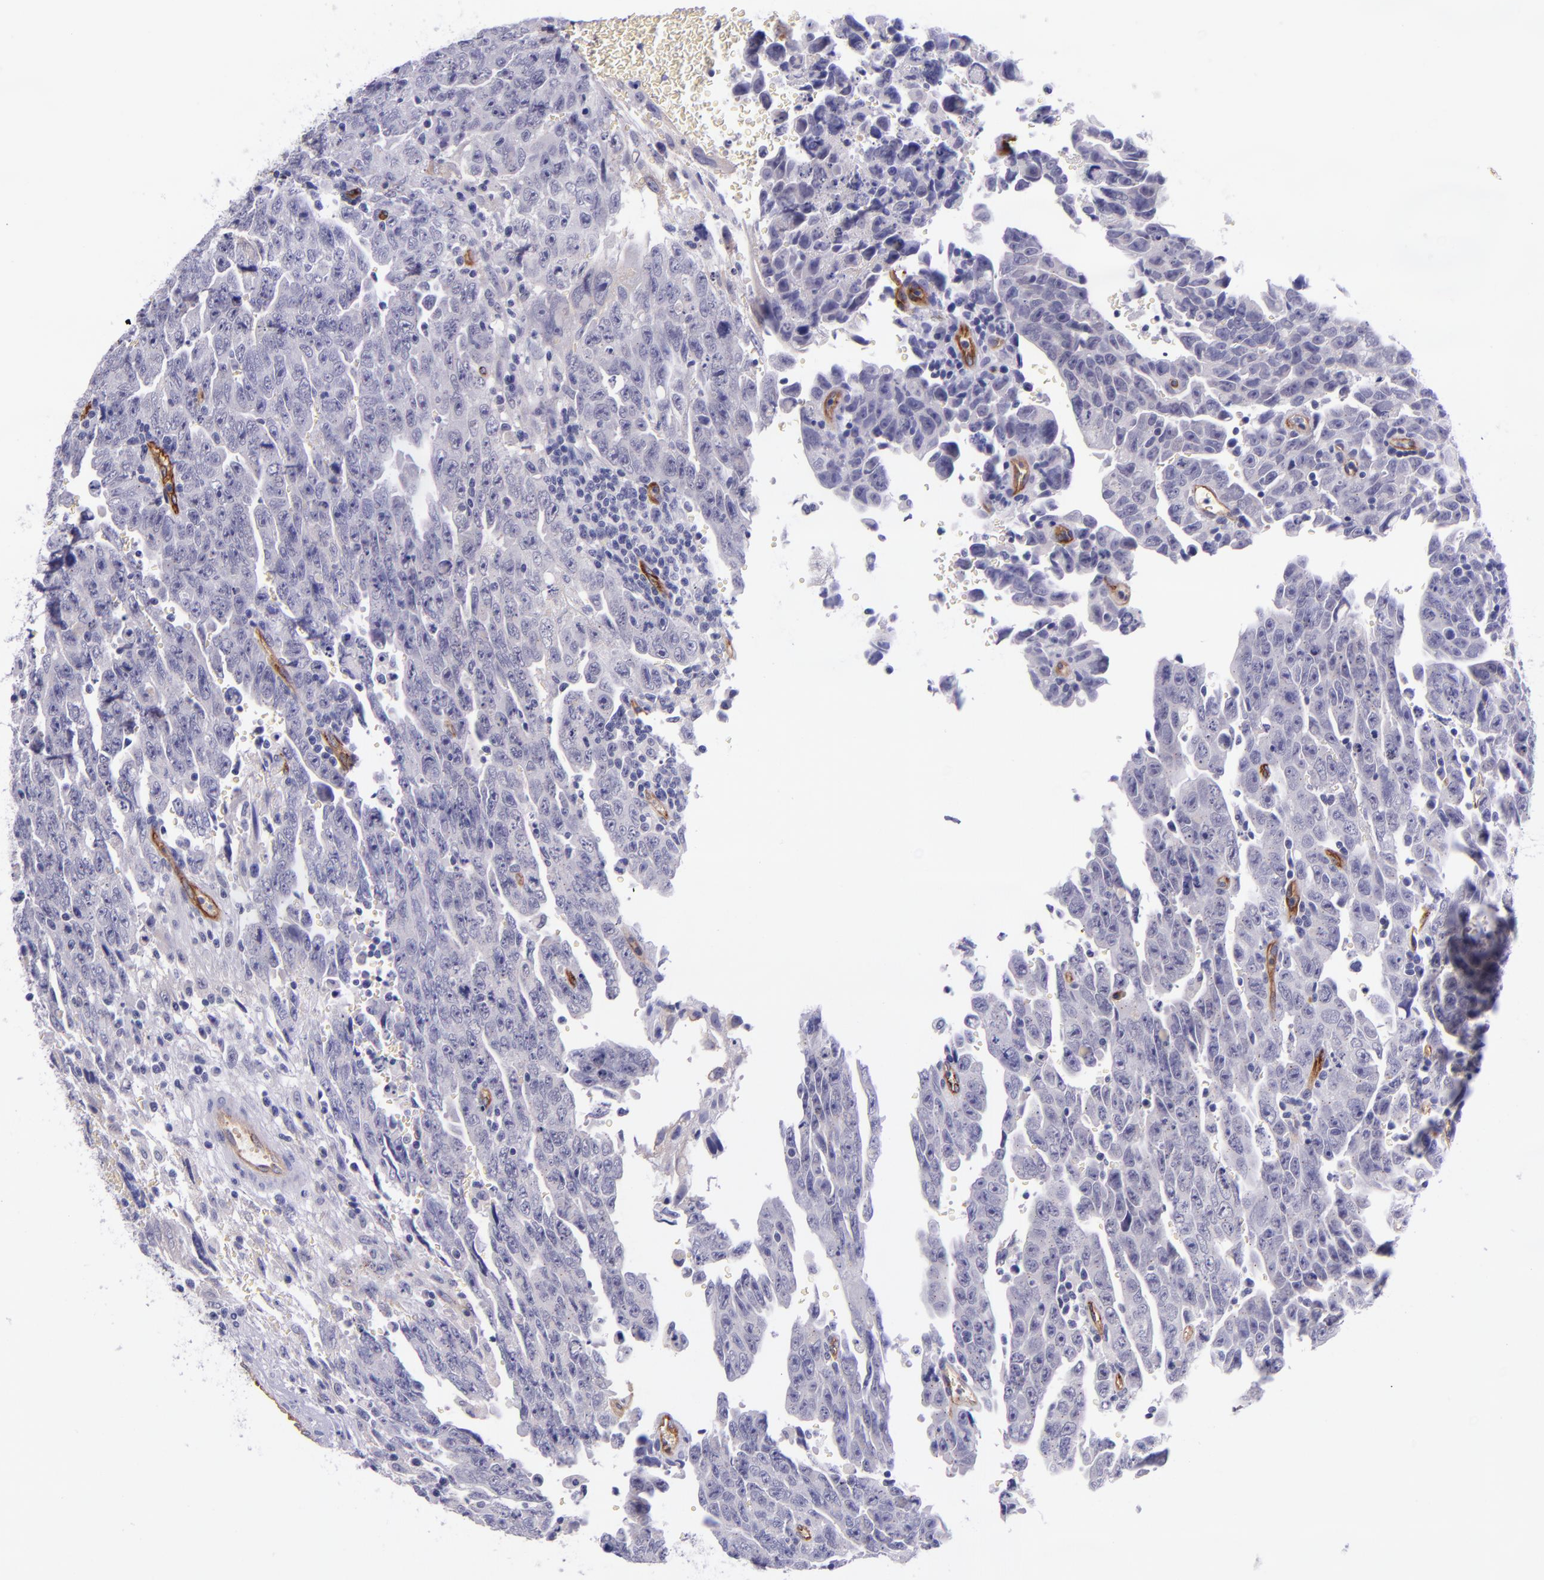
{"staining": {"intensity": "negative", "quantity": "none", "location": "none"}, "tissue": "testis cancer", "cell_type": "Tumor cells", "image_type": "cancer", "snomed": [{"axis": "morphology", "description": "Carcinoma, Embryonal, NOS"}, {"axis": "topography", "description": "Testis"}], "caption": "Immunohistochemical staining of human testis embryonal carcinoma shows no significant positivity in tumor cells. Nuclei are stained in blue.", "gene": "NOS3", "patient": {"sex": "male", "age": 28}}